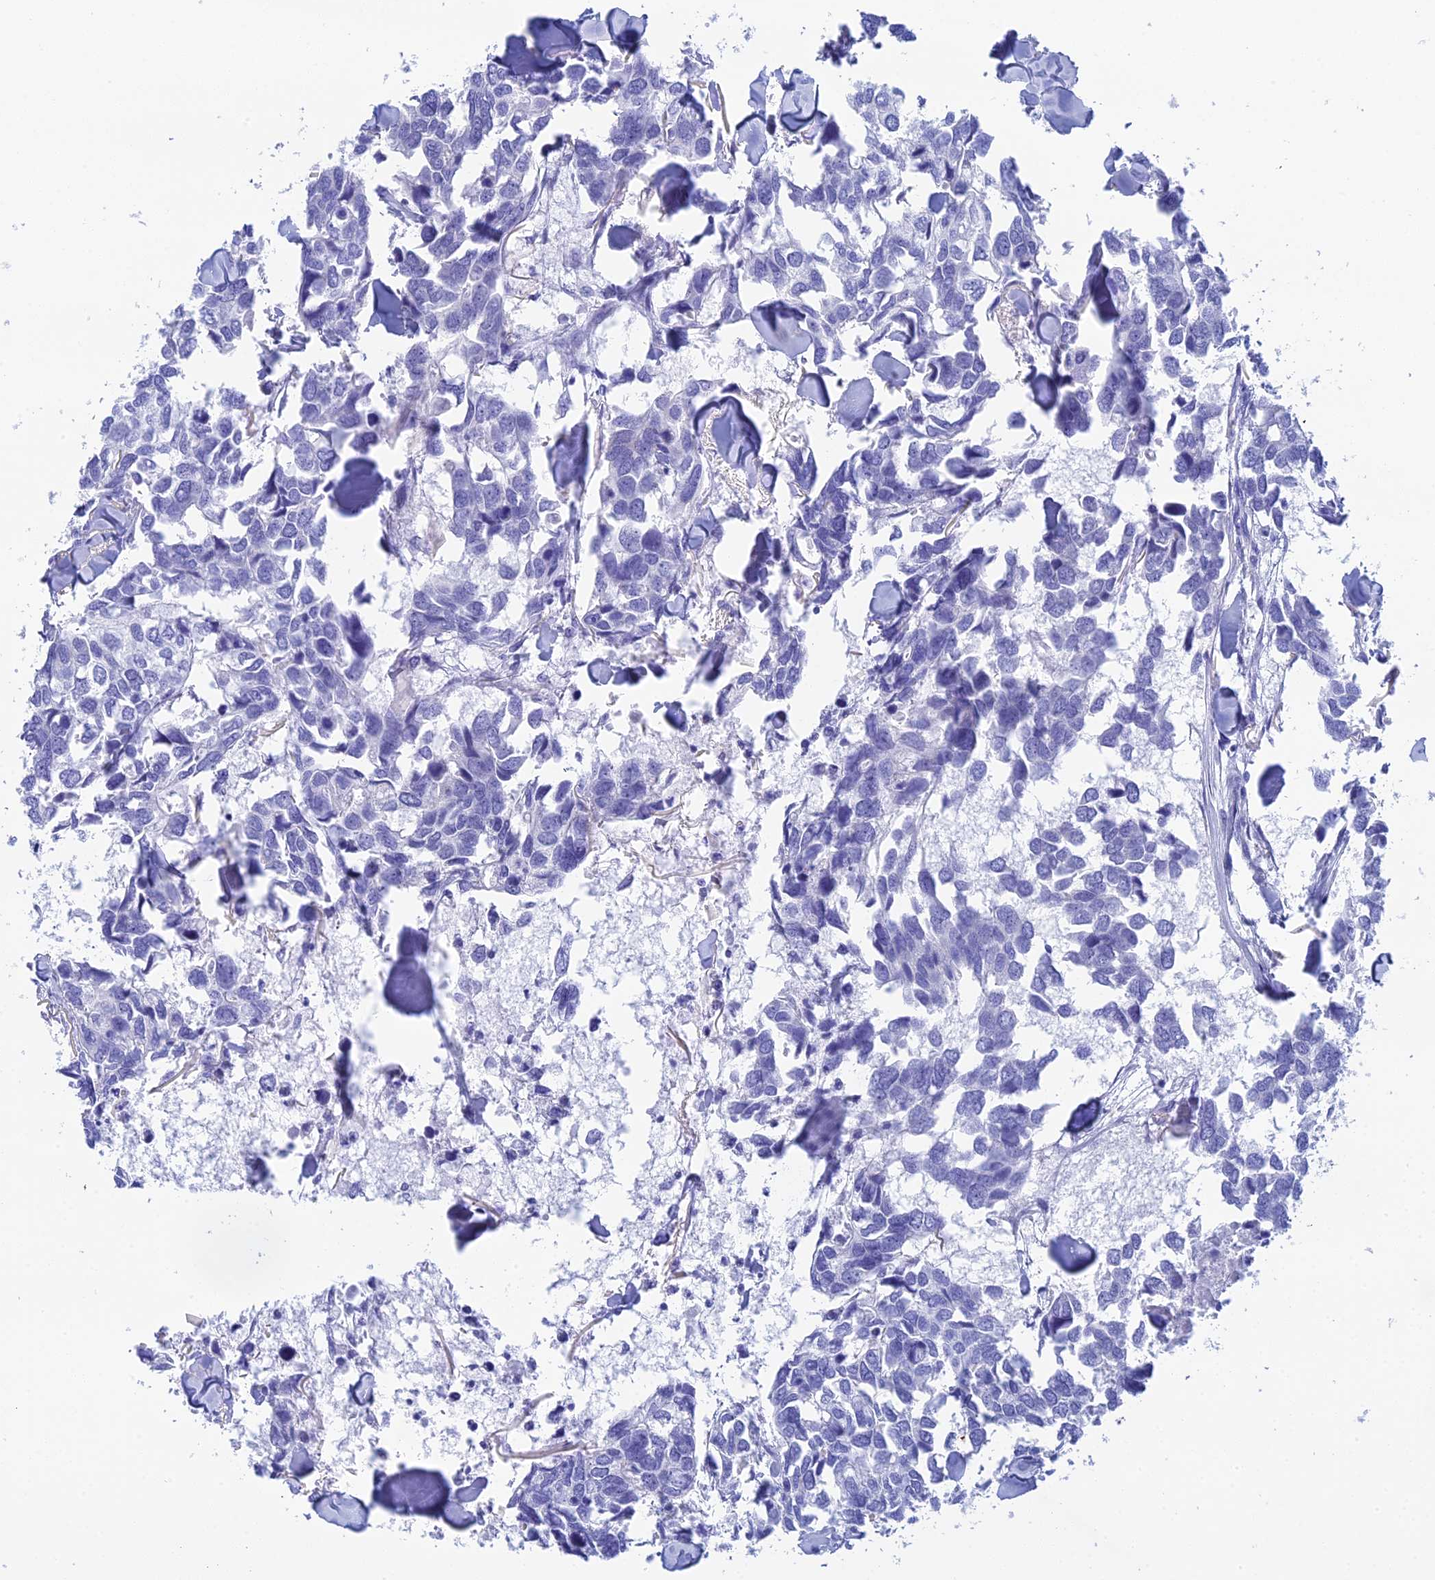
{"staining": {"intensity": "negative", "quantity": "none", "location": "none"}, "tissue": "breast cancer", "cell_type": "Tumor cells", "image_type": "cancer", "snomed": [{"axis": "morphology", "description": "Duct carcinoma"}, {"axis": "topography", "description": "Breast"}], "caption": "Immunohistochemistry photomicrograph of human infiltrating ductal carcinoma (breast) stained for a protein (brown), which exhibits no staining in tumor cells.", "gene": "TEX101", "patient": {"sex": "female", "age": 83}}